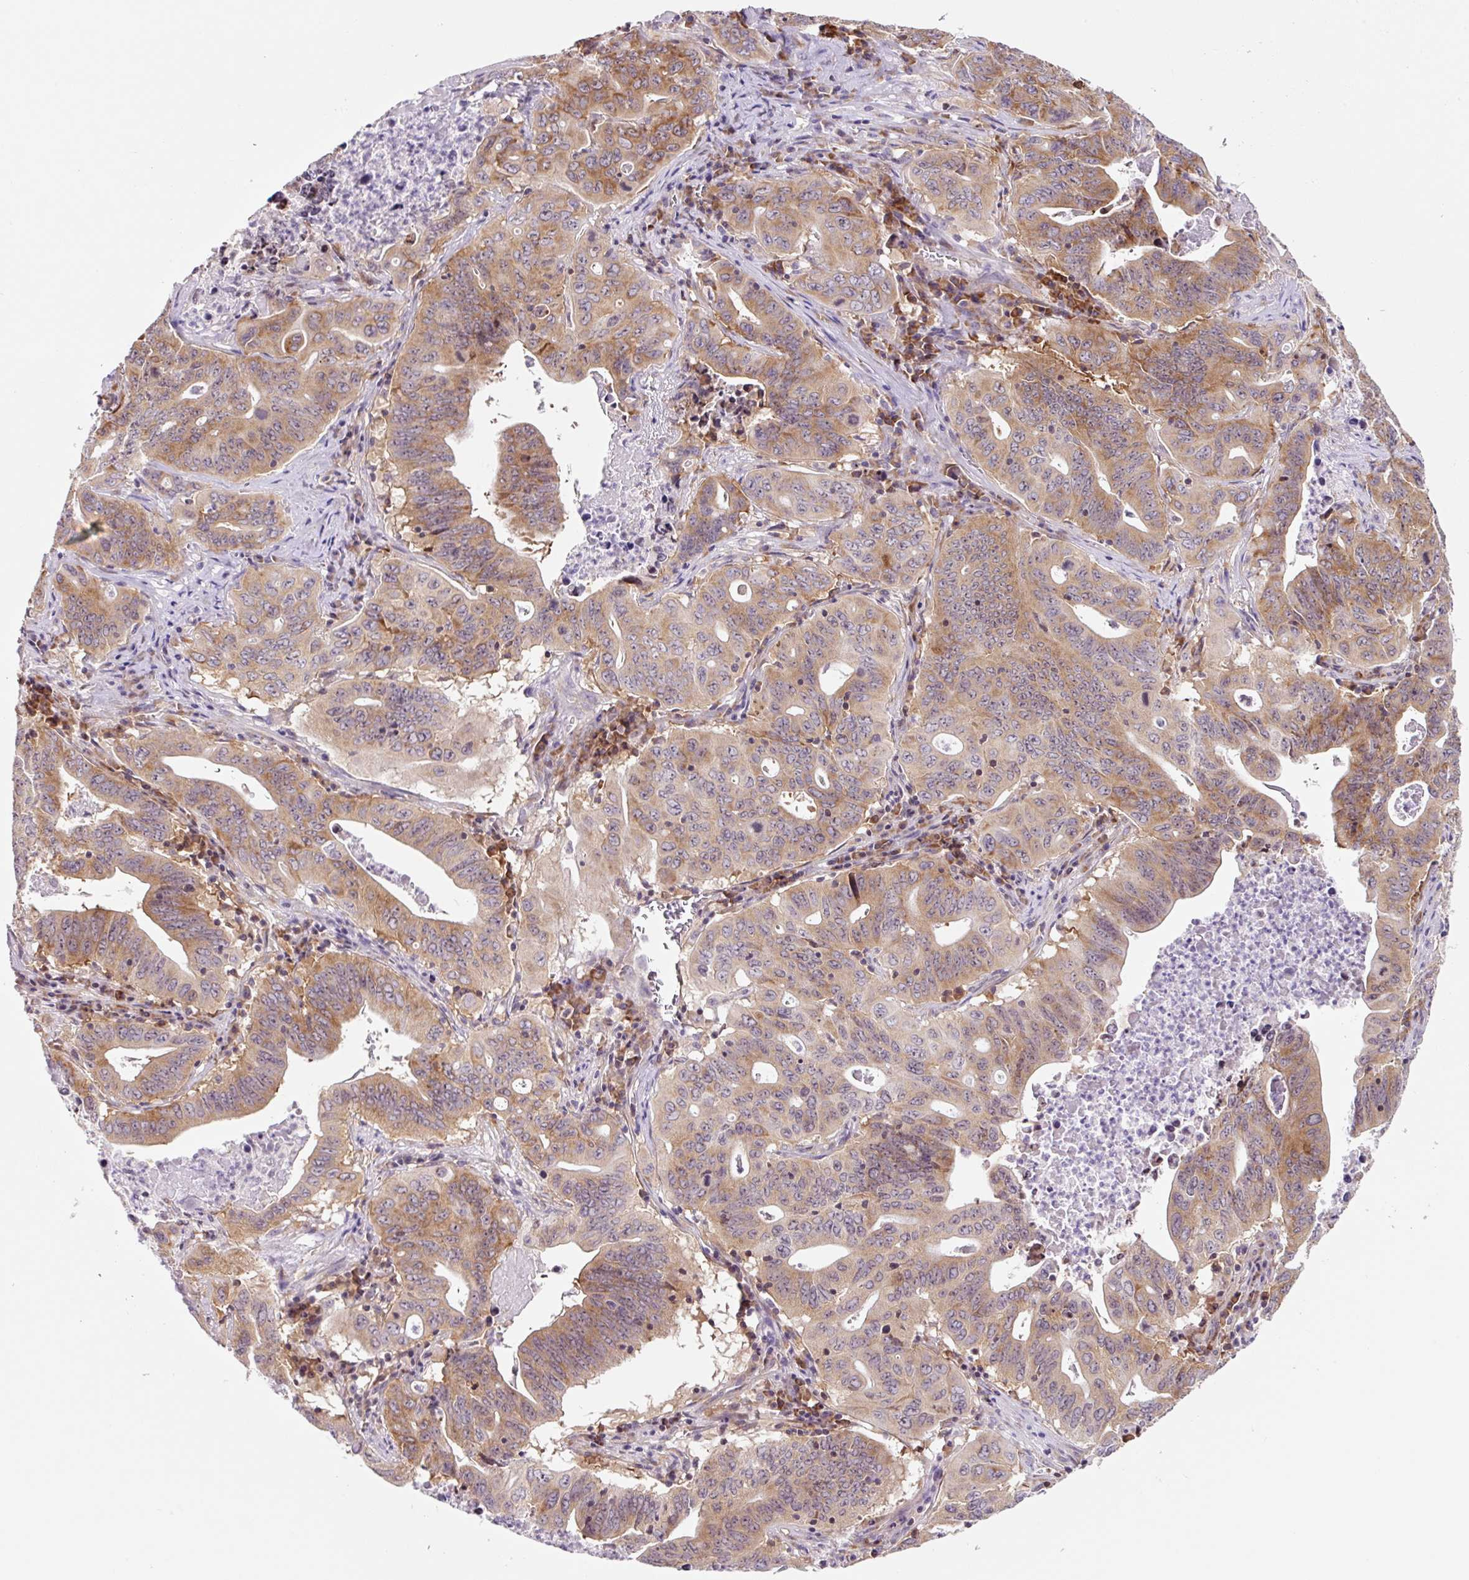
{"staining": {"intensity": "moderate", "quantity": ">75%", "location": "cytoplasmic/membranous"}, "tissue": "lung cancer", "cell_type": "Tumor cells", "image_type": "cancer", "snomed": [{"axis": "morphology", "description": "Adenocarcinoma, NOS"}, {"axis": "topography", "description": "Lung"}], "caption": "Lung cancer (adenocarcinoma) stained for a protein reveals moderate cytoplasmic/membranous positivity in tumor cells.", "gene": "RPL41", "patient": {"sex": "female", "age": 60}}